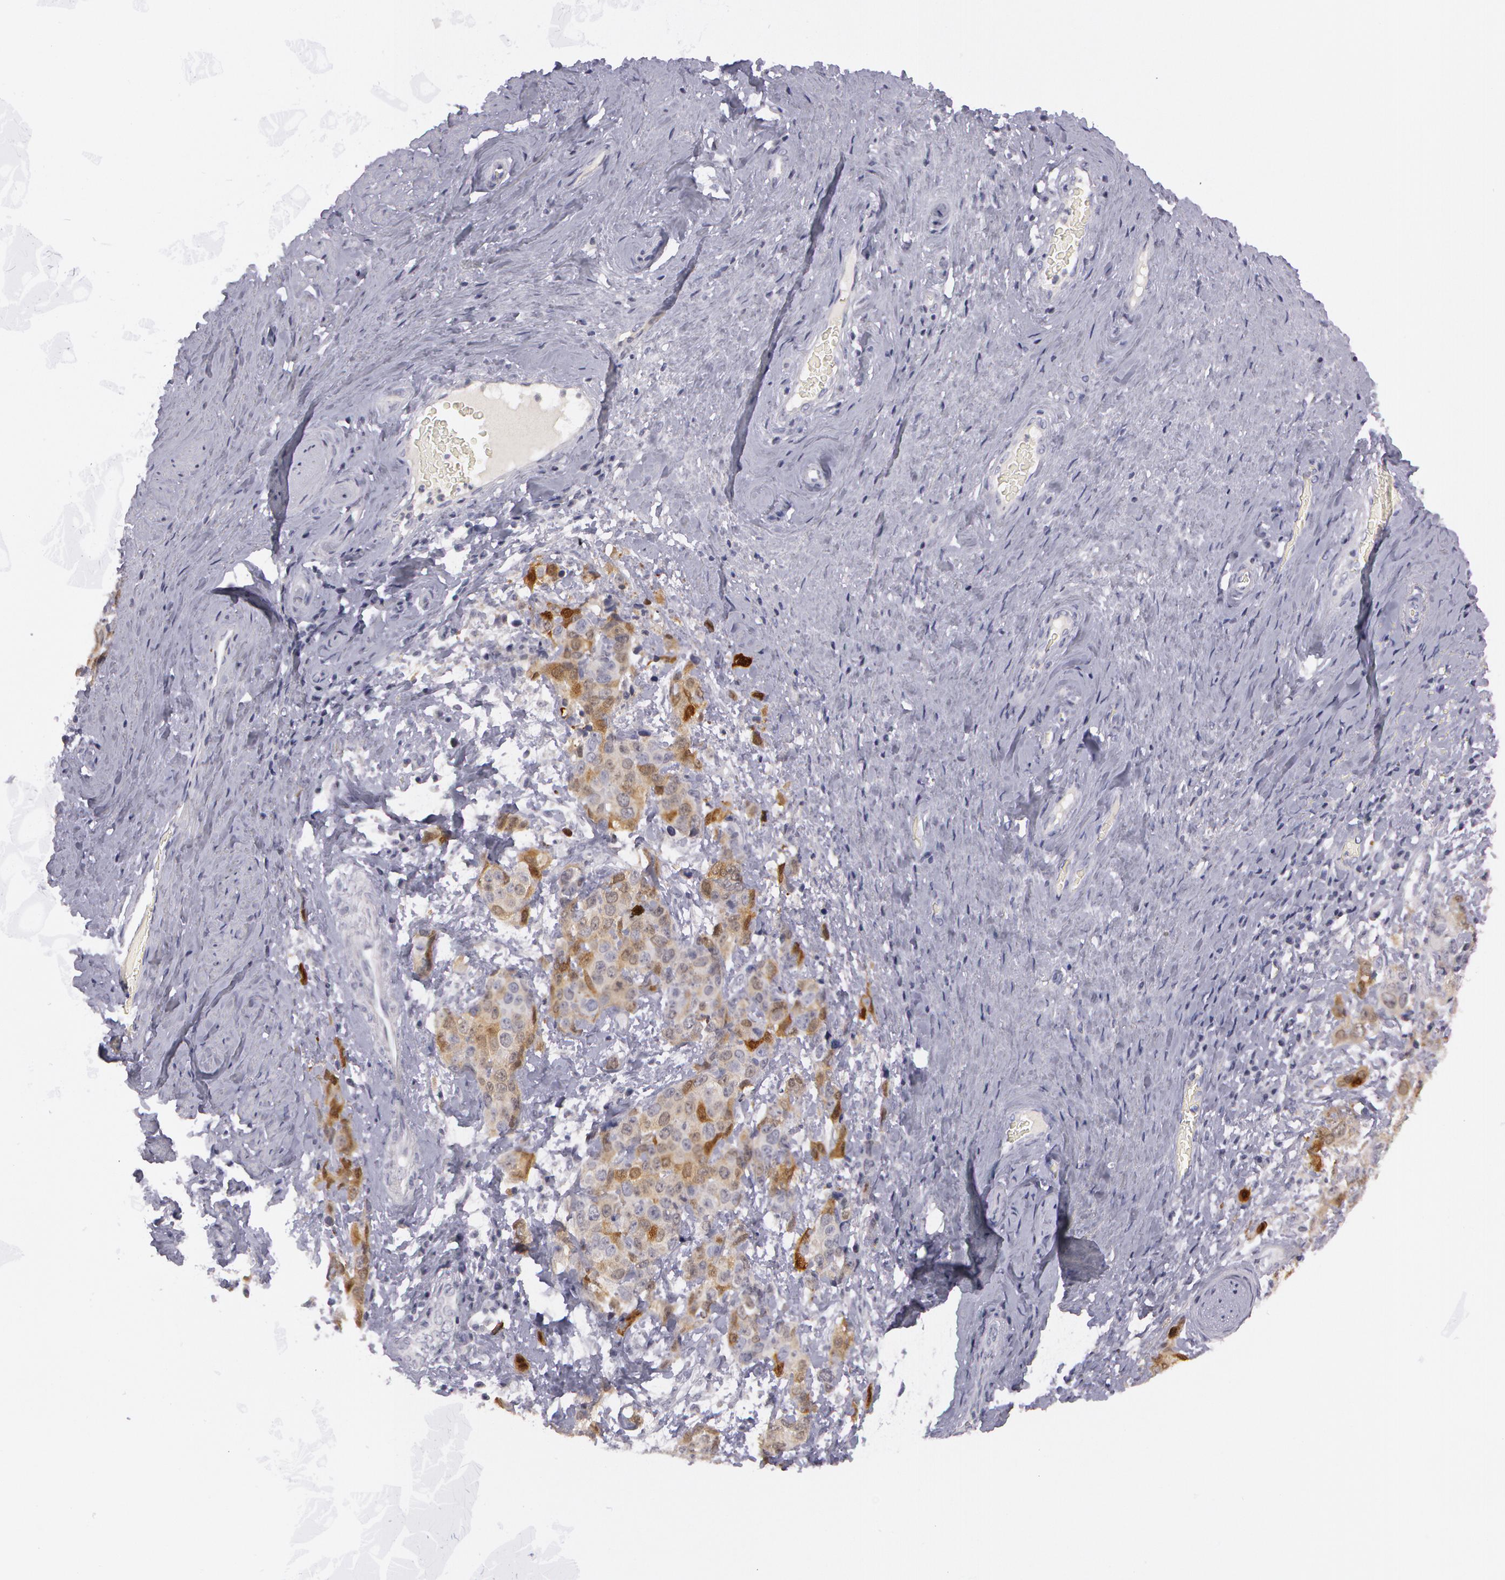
{"staining": {"intensity": "moderate", "quantity": "25%-75%", "location": "nuclear"}, "tissue": "cervical cancer", "cell_type": "Tumor cells", "image_type": "cancer", "snomed": [{"axis": "morphology", "description": "Squamous cell carcinoma, NOS"}, {"axis": "topography", "description": "Cervix"}], "caption": "This is a micrograph of immunohistochemistry staining of cervical cancer, which shows moderate staining in the nuclear of tumor cells.", "gene": "IL1RN", "patient": {"sex": "female", "age": 54}}